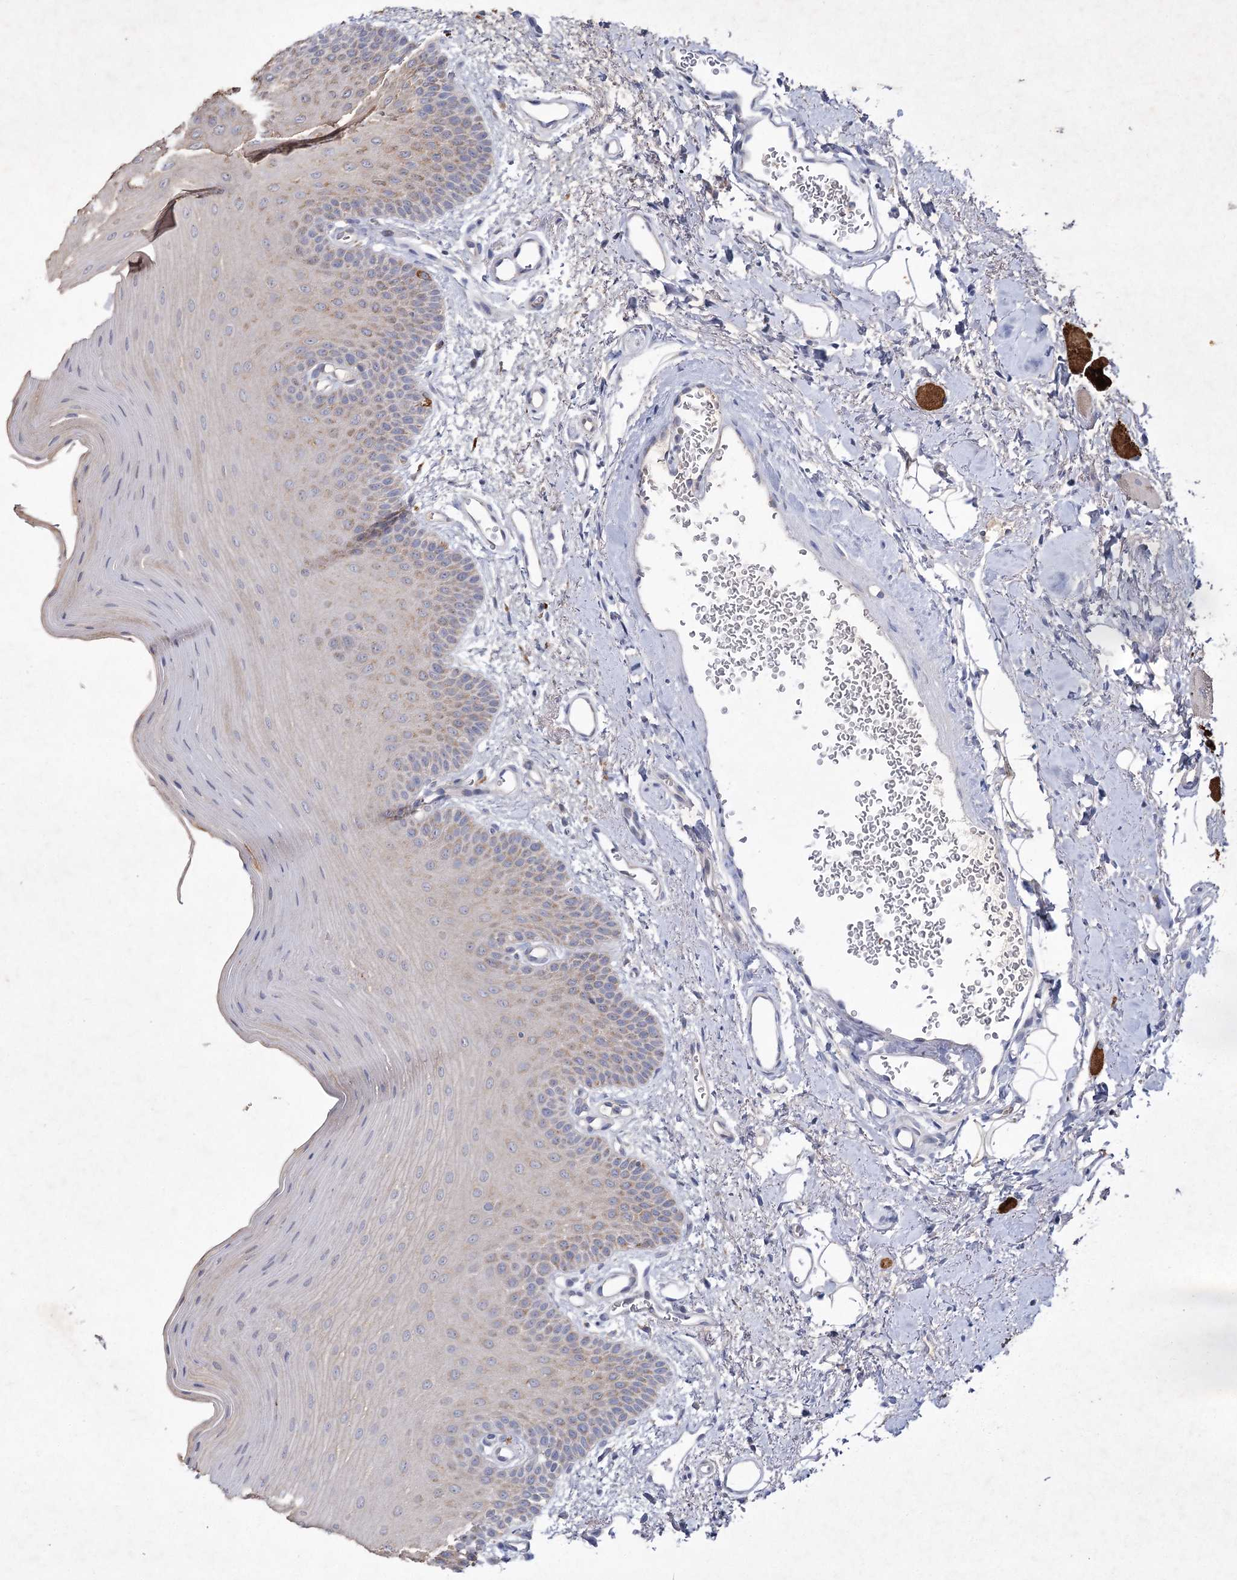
{"staining": {"intensity": "moderate", "quantity": "25%-75%", "location": "cytoplasmic/membranous"}, "tissue": "oral mucosa", "cell_type": "Squamous epithelial cells", "image_type": "normal", "snomed": [{"axis": "morphology", "description": "Normal tissue, NOS"}, {"axis": "topography", "description": "Oral tissue"}], "caption": "Oral mucosa was stained to show a protein in brown. There is medium levels of moderate cytoplasmic/membranous positivity in about 25%-75% of squamous epithelial cells. Using DAB (brown) and hematoxylin (blue) stains, captured at high magnification using brightfield microscopy.", "gene": "MRPL44", "patient": {"sex": "male", "age": 68}}